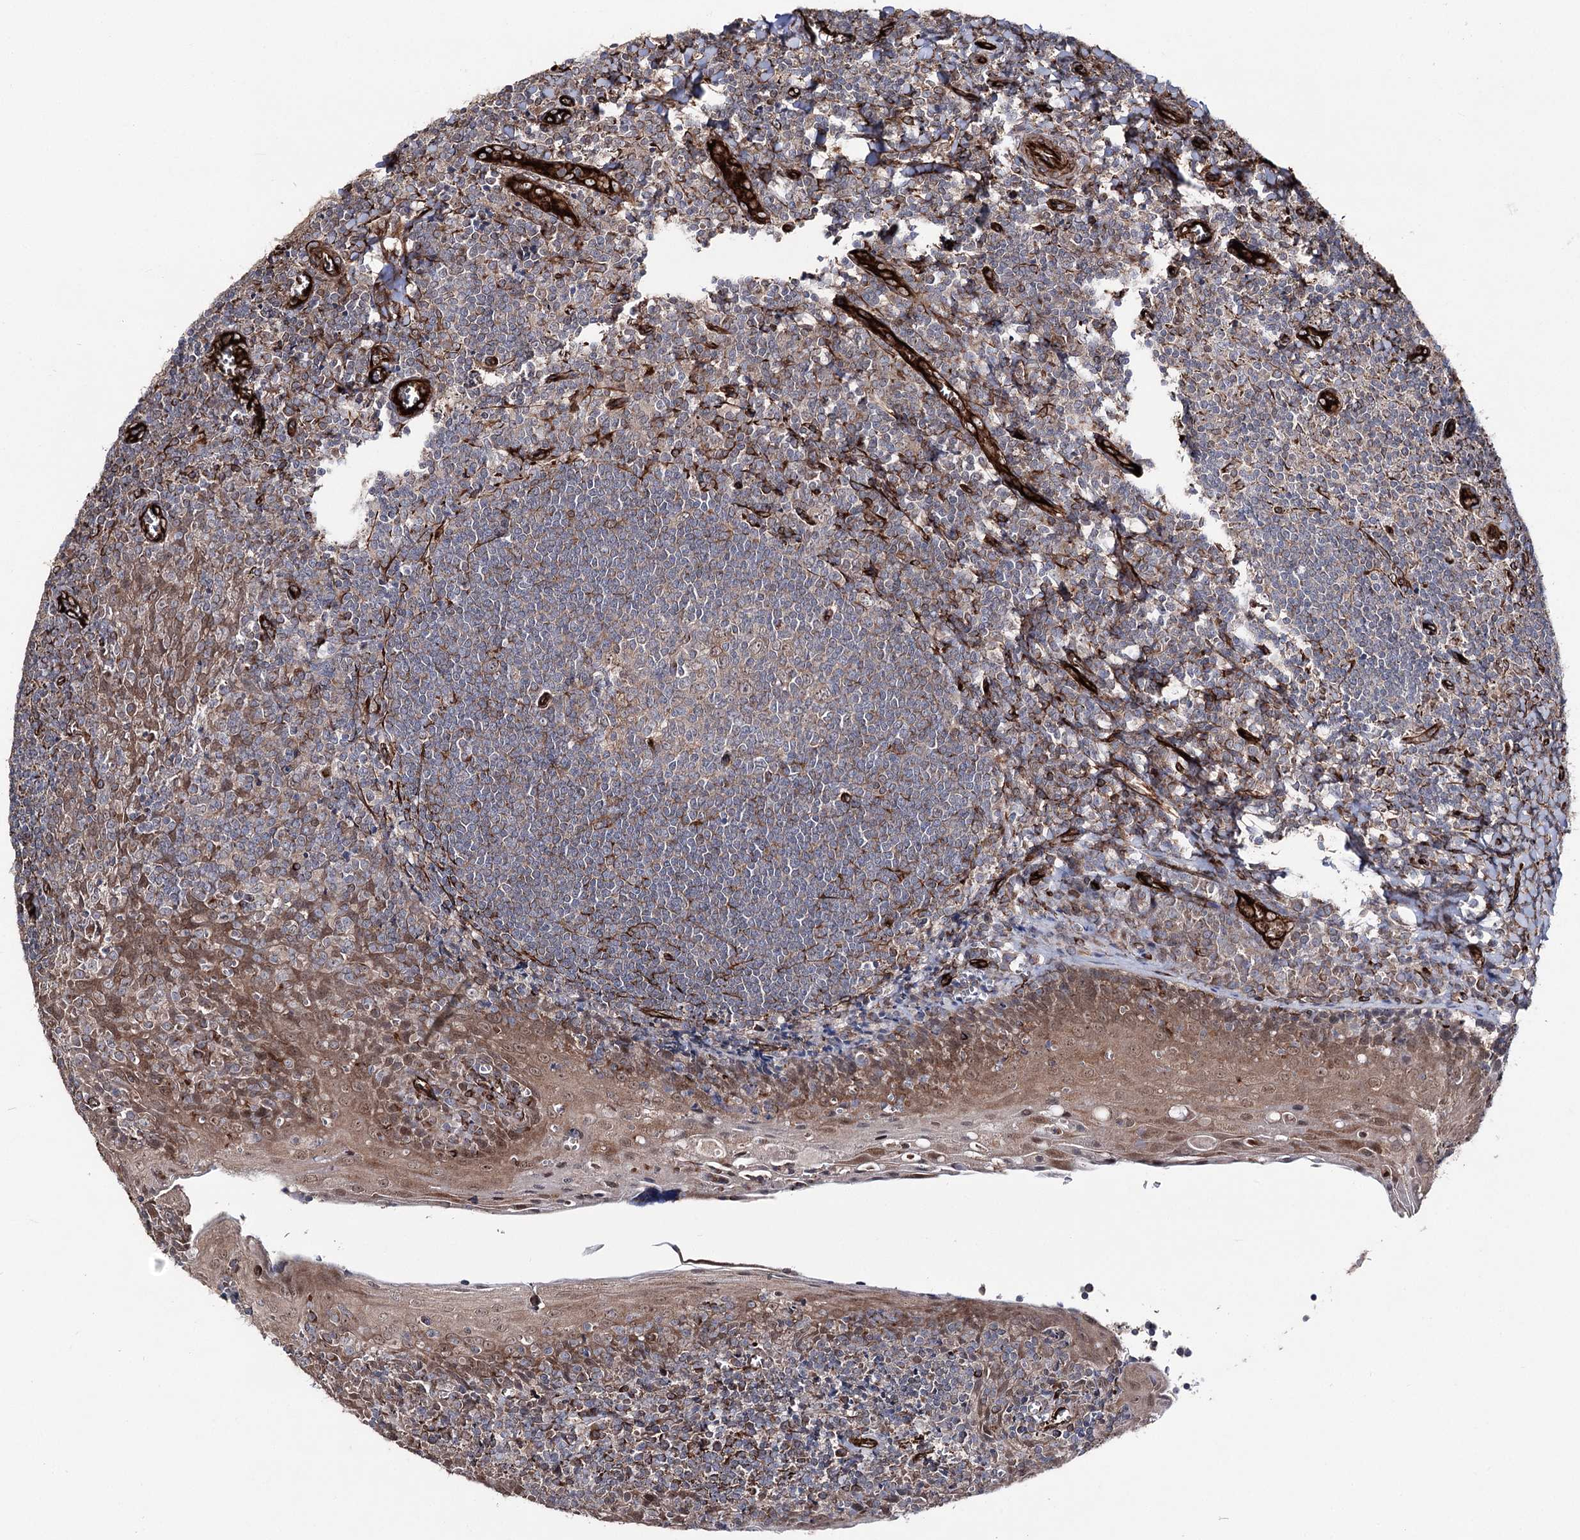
{"staining": {"intensity": "weak", "quantity": "25%-75%", "location": "cytoplasmic/membranous"}, "tissue": "tonsil", "cell_type": "Germinal center cells", "image_type": "normal", "snomed": [{"axis": "morphology", "description": "Normal tissue, NOS"}, {"axis": "topography", "description": "Tonsil"}], "caption": "Weak cytoplasmic/membranous positivity is seen in approximately 25%-75% of germinal center cells in unremarkable tonsil.", "gene": "MIB1", "patient": {"sex": "male", "age": 27}}